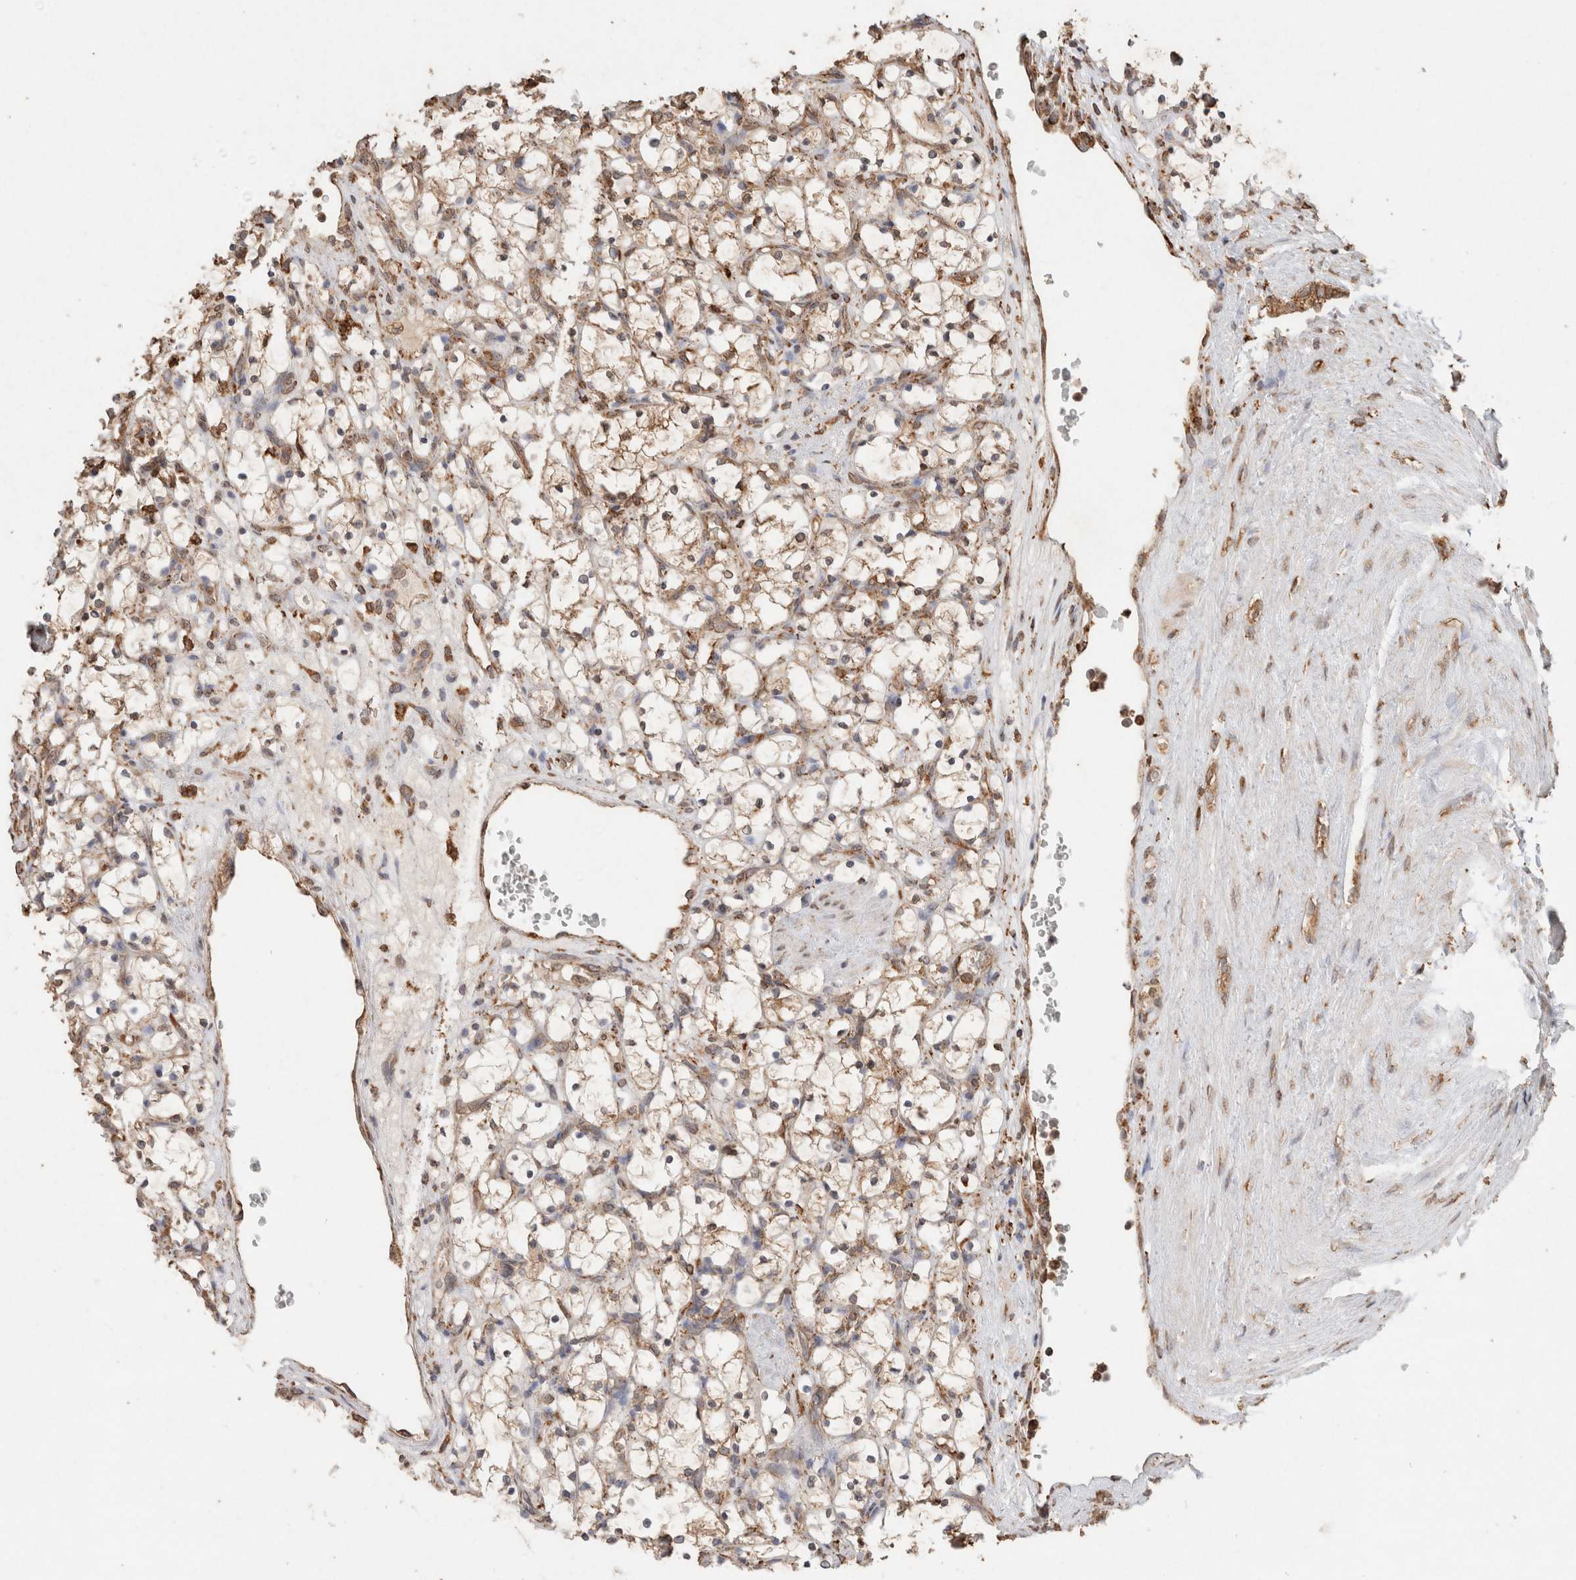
{"staining": {"intensity": "weak", "quantity": "25%-75%", "location": "cytoplasmic/membranous"}, "tissue": "renal cancer", "cell_type": "Tumor cells", "image_type": "cancer", "snomed": [{"axis": "morphology", "description": "Adenocarcinoma, NOS"}, {"axis": "topography", "description": "Kidney"}], "caption": "This image reveals immunohistochemistry staining of human renal cancer, with low weak cytoplasmic/membranous staining in approximately 25%-75% of tumor cells.", "gene": "ERAP1", "patient": {"sex": "female", "age": 69}}